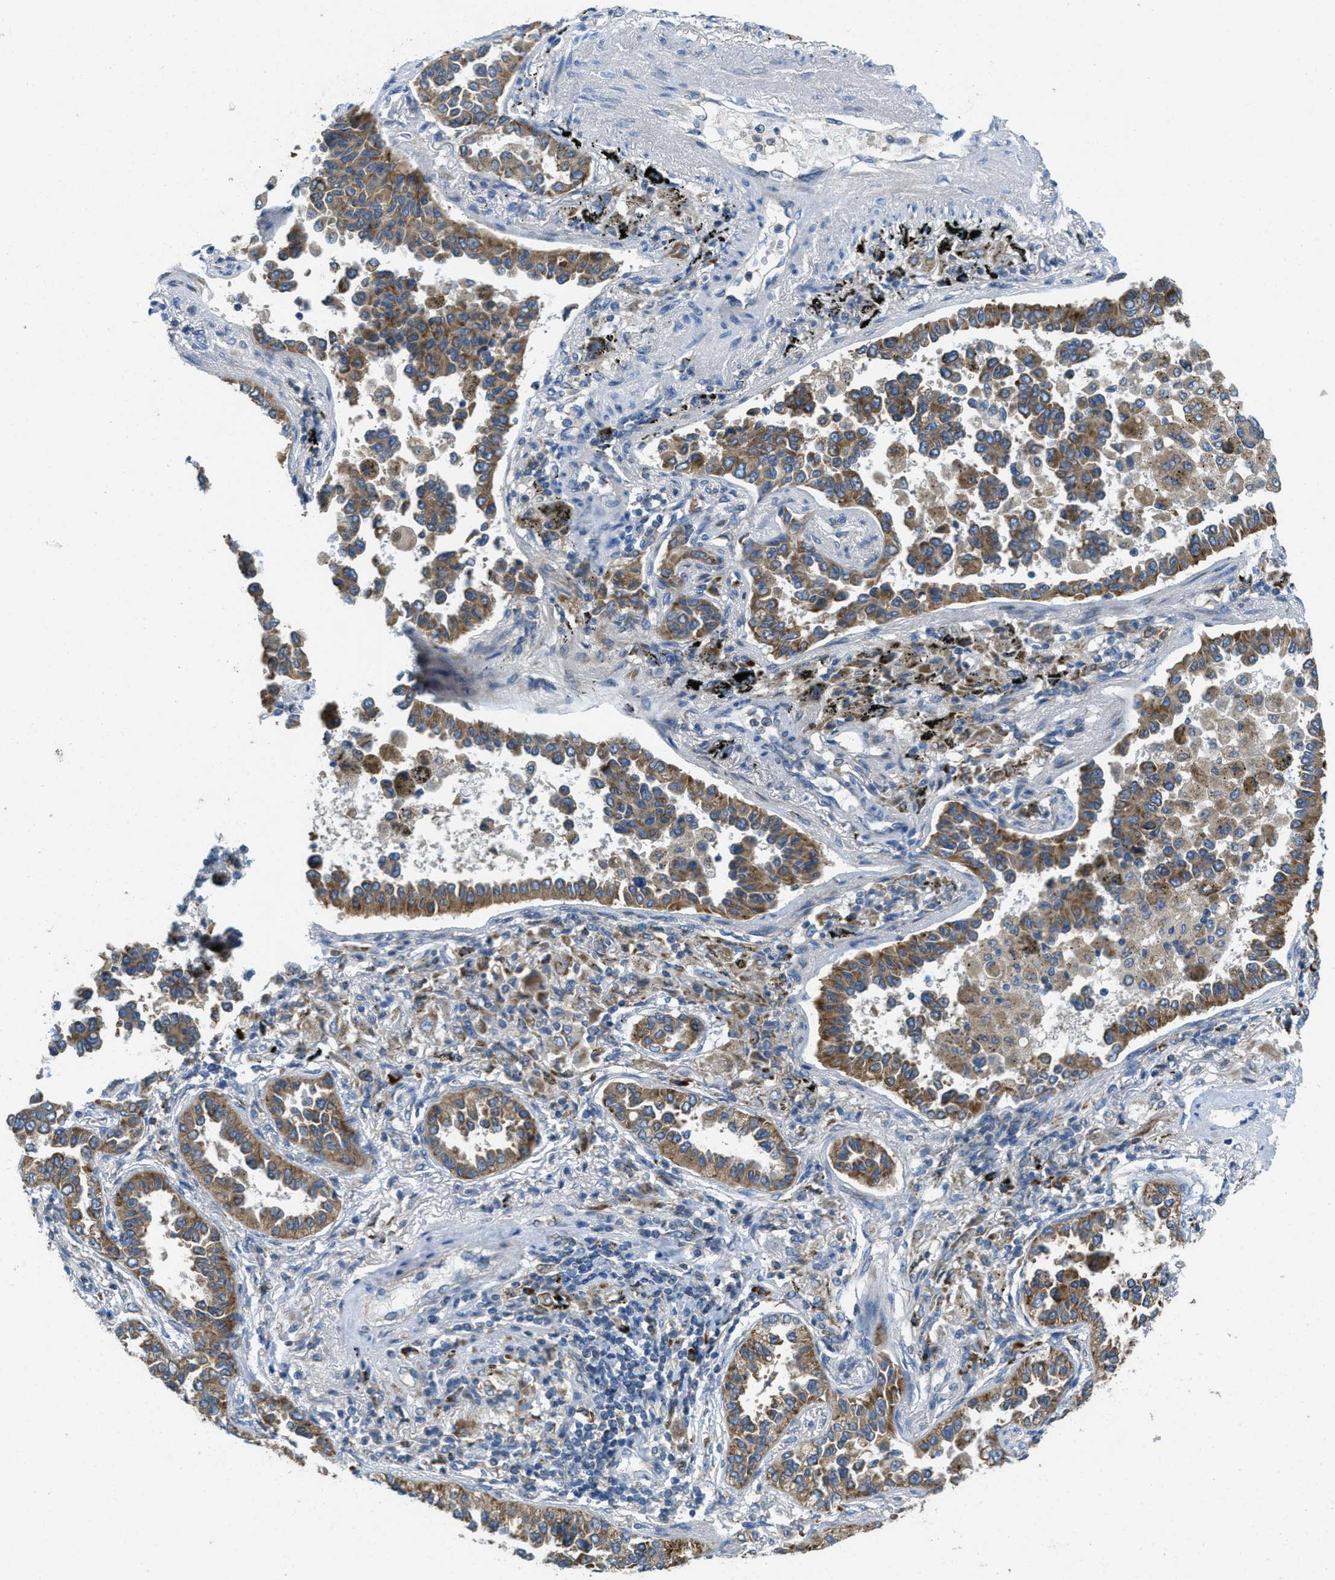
{"staining": {"intensity": "moderate", "quantity": ">75%", "location": "cytoplasmic/membranous"}, "tissue": "lung cancer", "cell_type": "Tumor cells", "image_type": "cancer", "snomed": [{"axis": "morphology", "description": "Normal tissue, NOS"}, {"axis": "morphology", "description": "Adenocarcinoma, NOS"}, {"axis": "topography", "description": "Lung"}], "caption": "Lung adenocarcinoma tissue exhibits moderate cytoplasmic/membranous staining in about >75% of tumor cells The protein is shown in brown color, while the nuclei are stained blue.", "gene": "SSR1", "patient": {"sex": "male", "age": 59}}